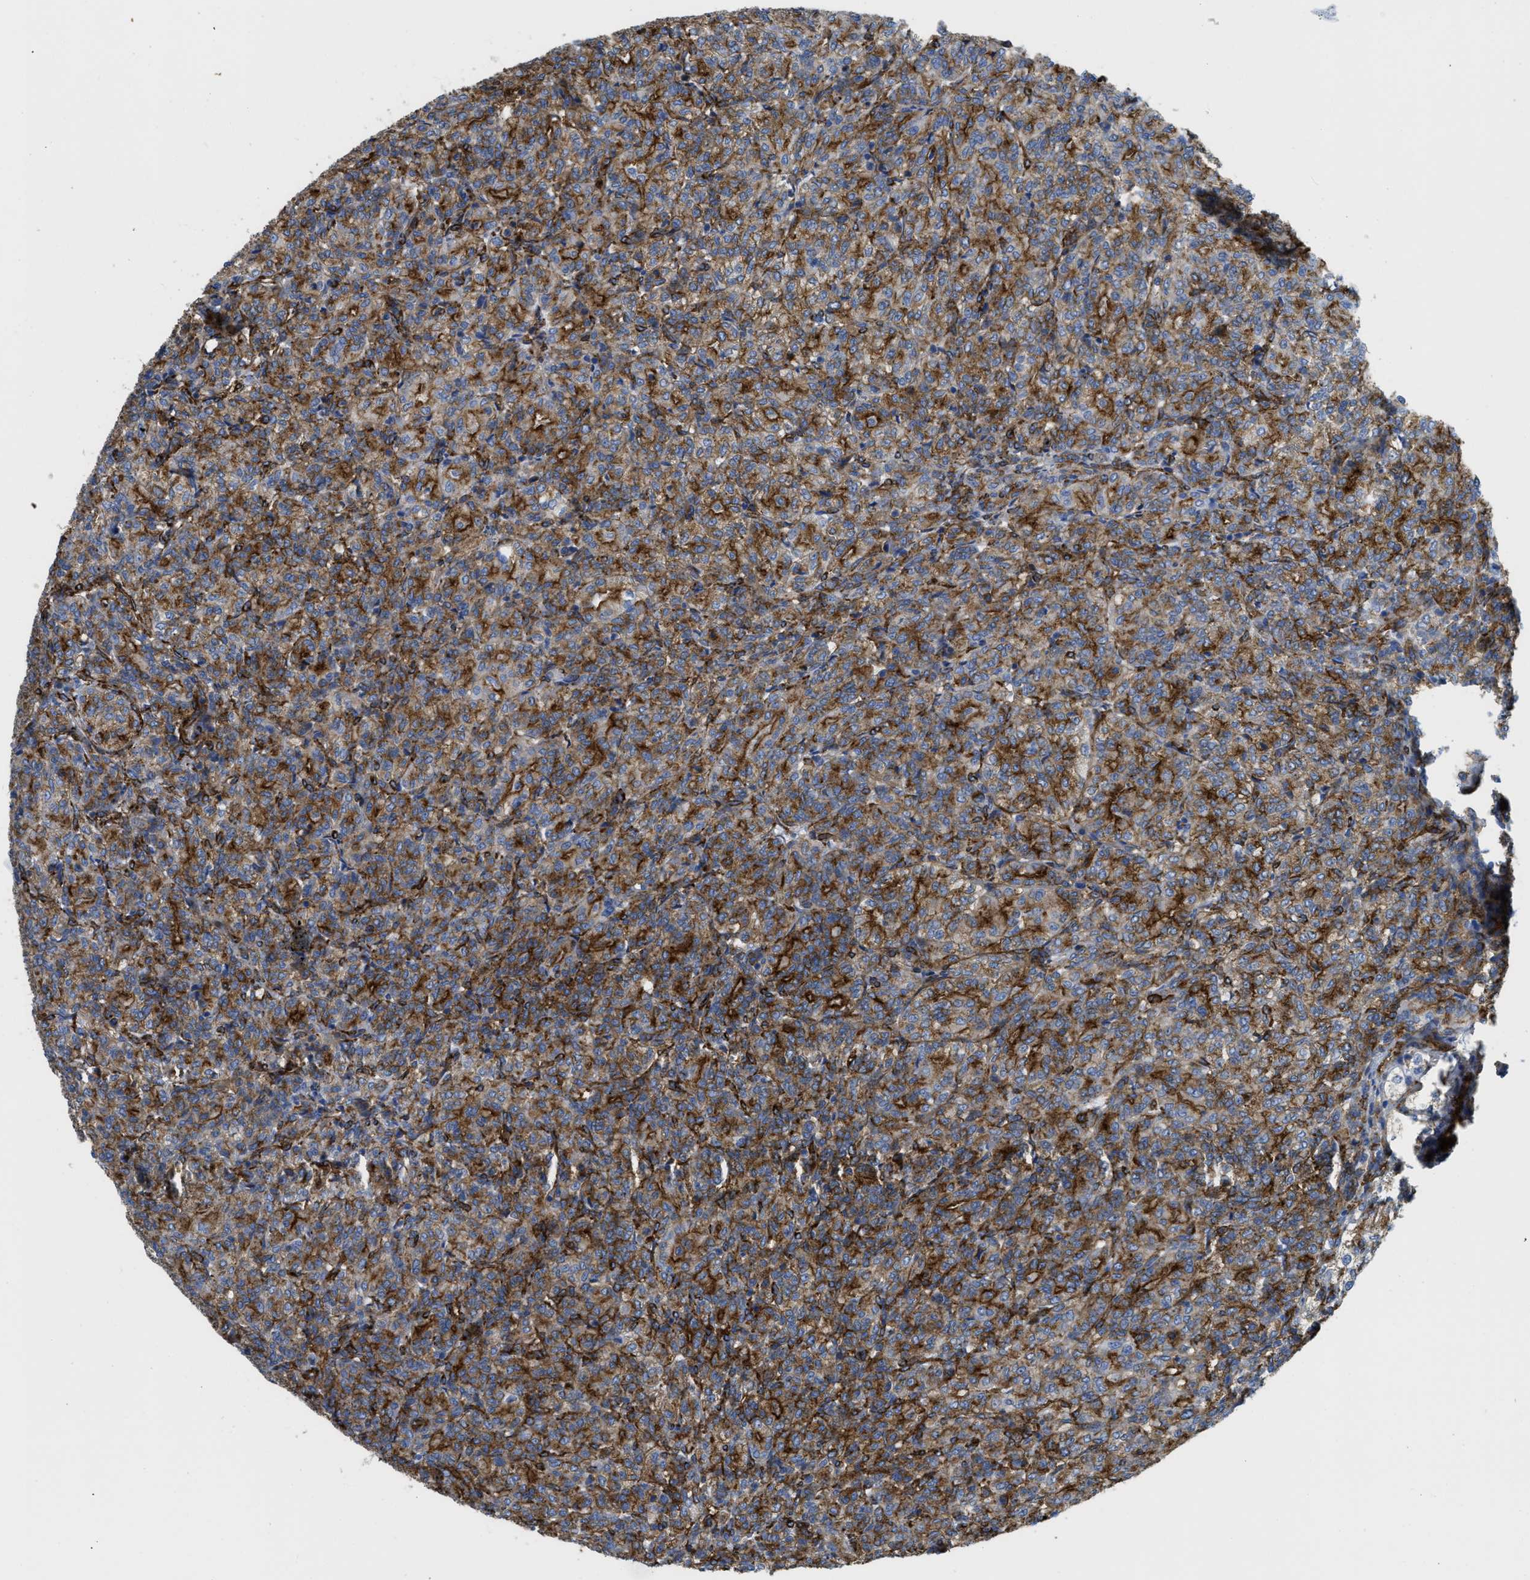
{"staining": {"intensity": "moderate", "quantity": ">75%", "location": "cytoplasmic/membranous"}, "tissue": "renal cancer", "cell_type": "Tumor cells", "image_type": "cancer", "snomed": [{"axis": "morphology", "description": "Adenocarcinoma, NOS"}, {"axis": "topography", "description": "Kidney"}], "caption": "This is a micrograph of immunohistochemistry staining of adenocarcinoma (renal), which shows moderate staining in the cytoplasmic/membranous of tumor cells.", "gene": "HIP1", "patient": {"sex": "male", "age": 77}}